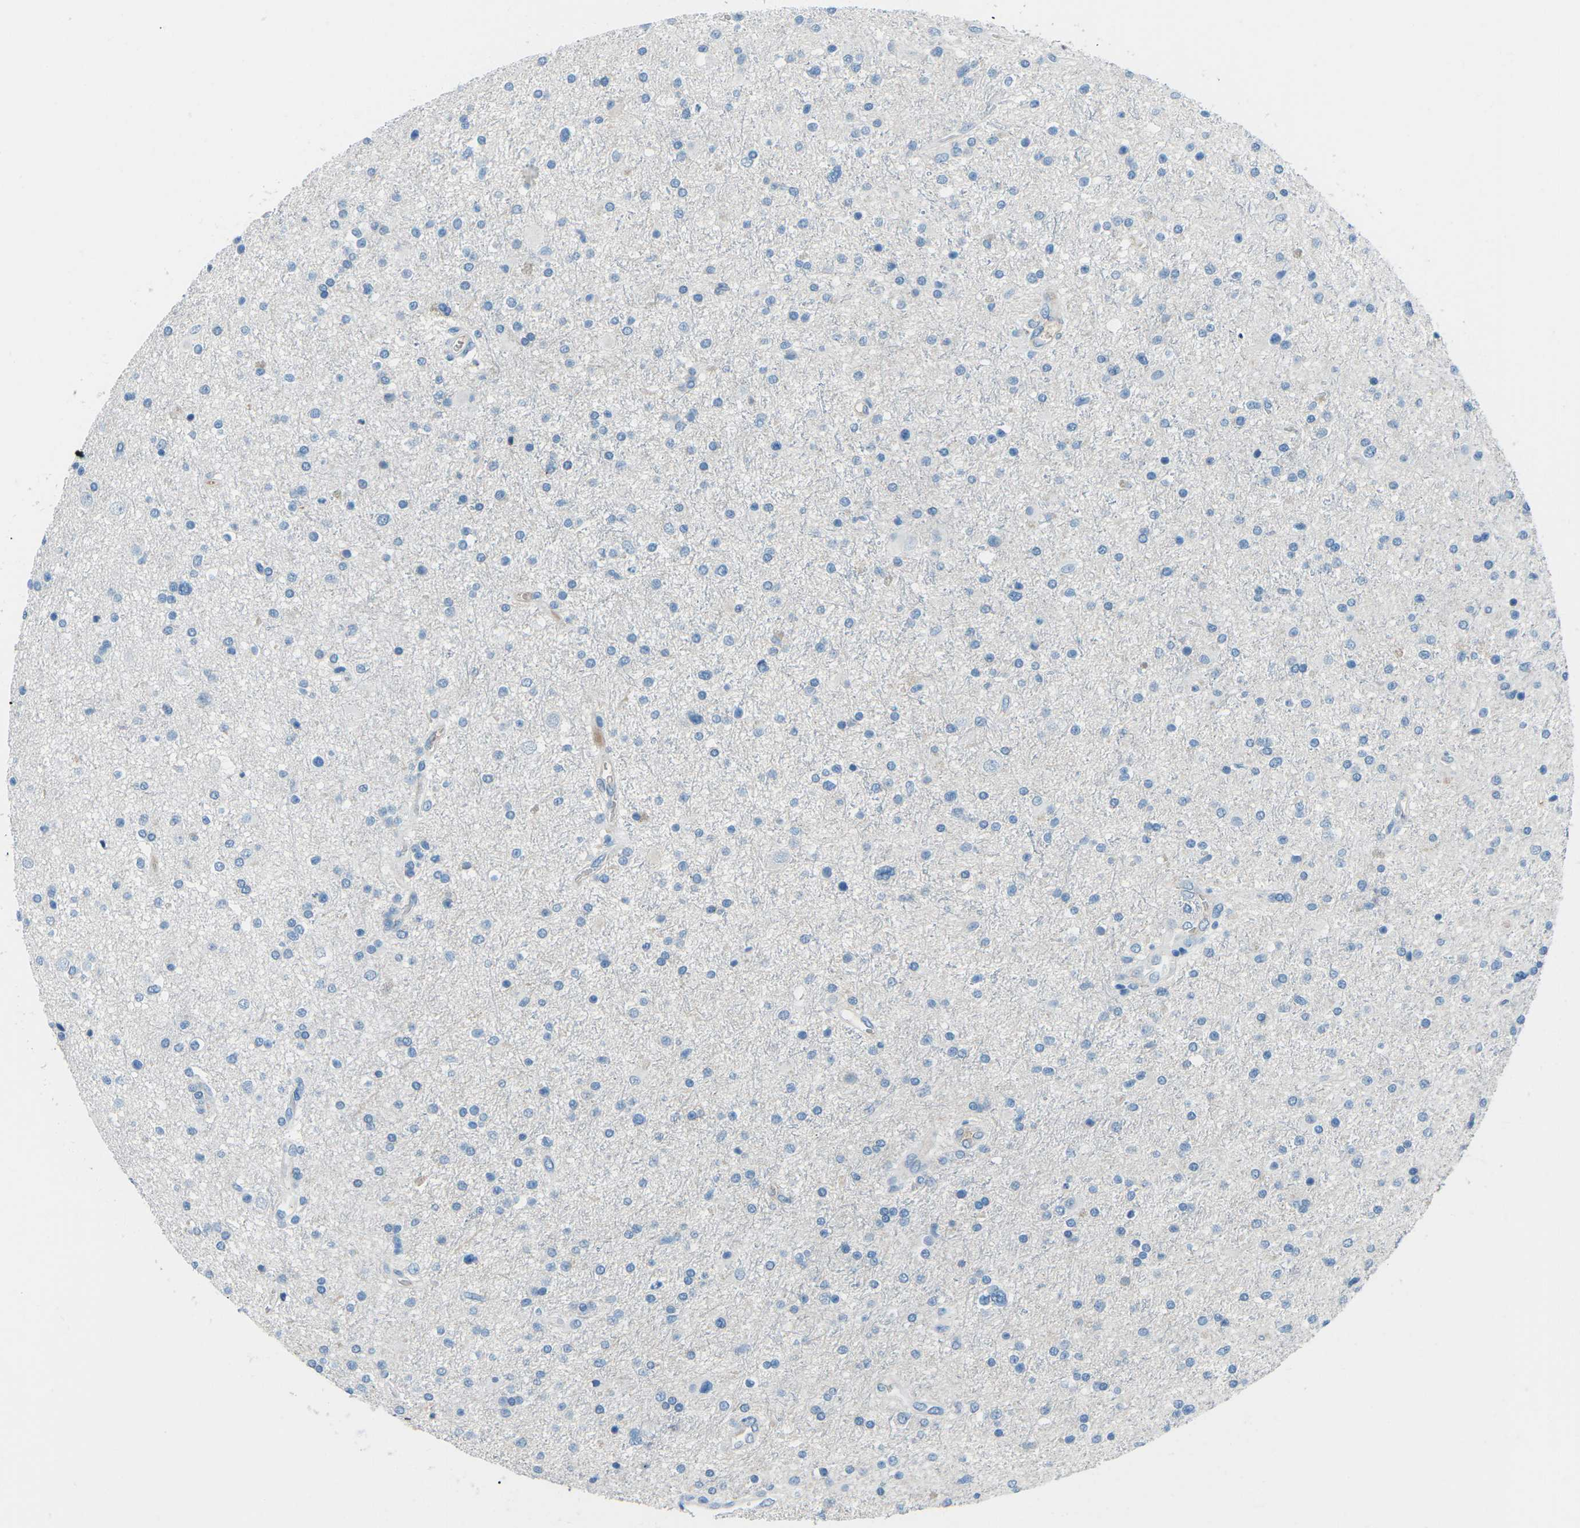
{"staining": {"intensity": "negative", "quantity": "none", "location": "none"}, "tissue": "glioma", "cell_type": "Tumor cells", "image_type": "cancer", "snomed": [{"axis": "morphology", "description": "Glioma, malignant, High grade"}, {"axis": "topography", "description": "Brain"}], "caption": "An immunohistochemistry image of glioma is shown. There is no staining in tumor cells of glioma.", "gene": "FCN1", "patient": {"sex": "male", "age": 33}}